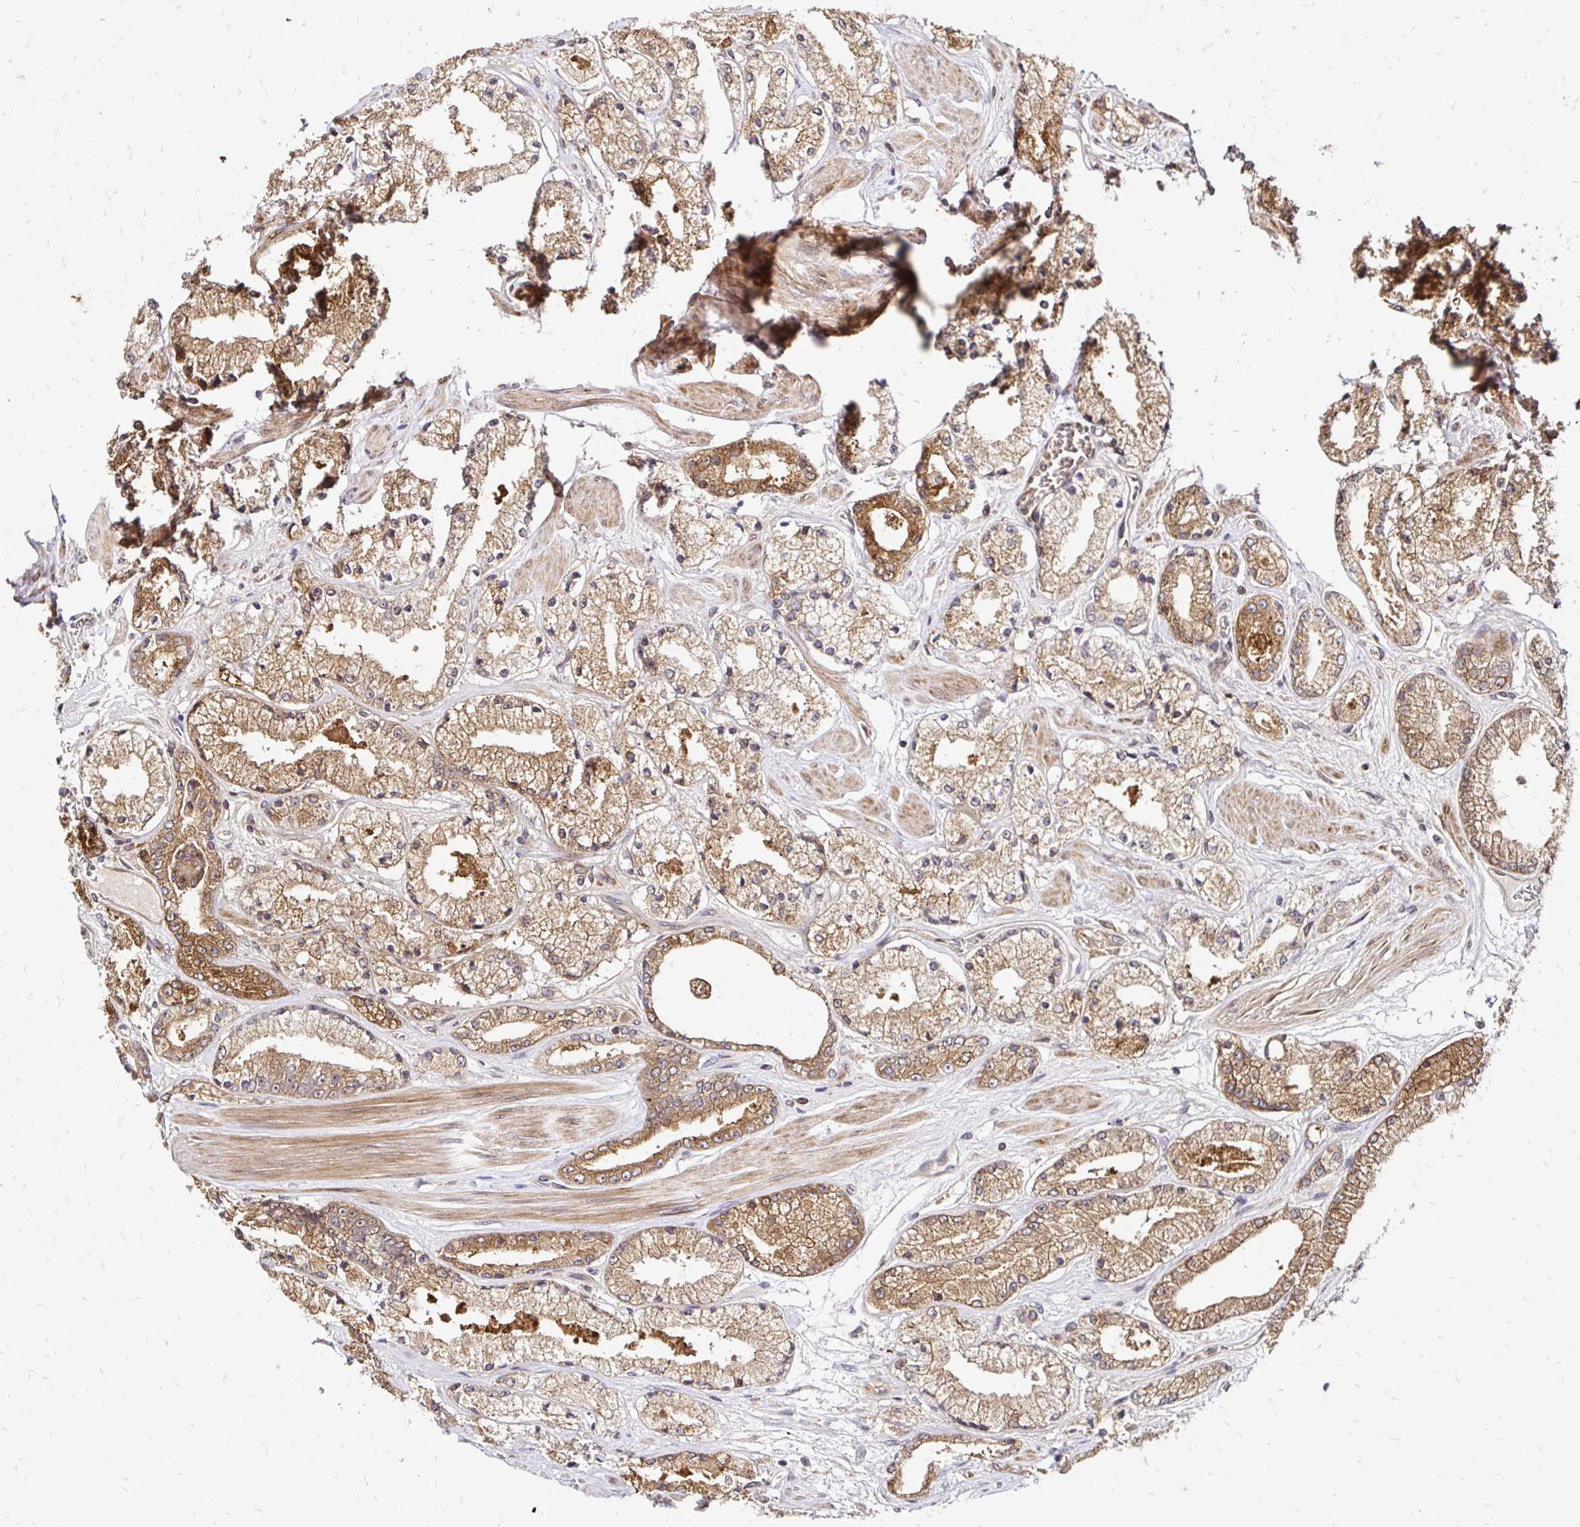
{"staining": {"intensity": "moderate", "quantity": ">75%", "location": "cytoplasmic/membranous"}, "tissue": "prostate cancer", "cell_type": "Tumor cells", "image_type": "cancer", "snomed": [{"axis": "morphology", "description": "Adenocarcinoma, High grade"}, {"axis": "topography", "description": "Prostate"}], "caption": "DAB (3,3'-diaminobenzidine) immunohistochemical staining of prostate cancer shows moderate cytoplasmic/membranous protein positivity in approximately >75% of tumor cells. (Stains: DAB (3,3'-diaminobenzidine) in brown, nuclei in blue, Microscopy: brightfield microscopy at high magnification).", "gene": "ZW10", "patient": {"sex": "male", "age": 63}}